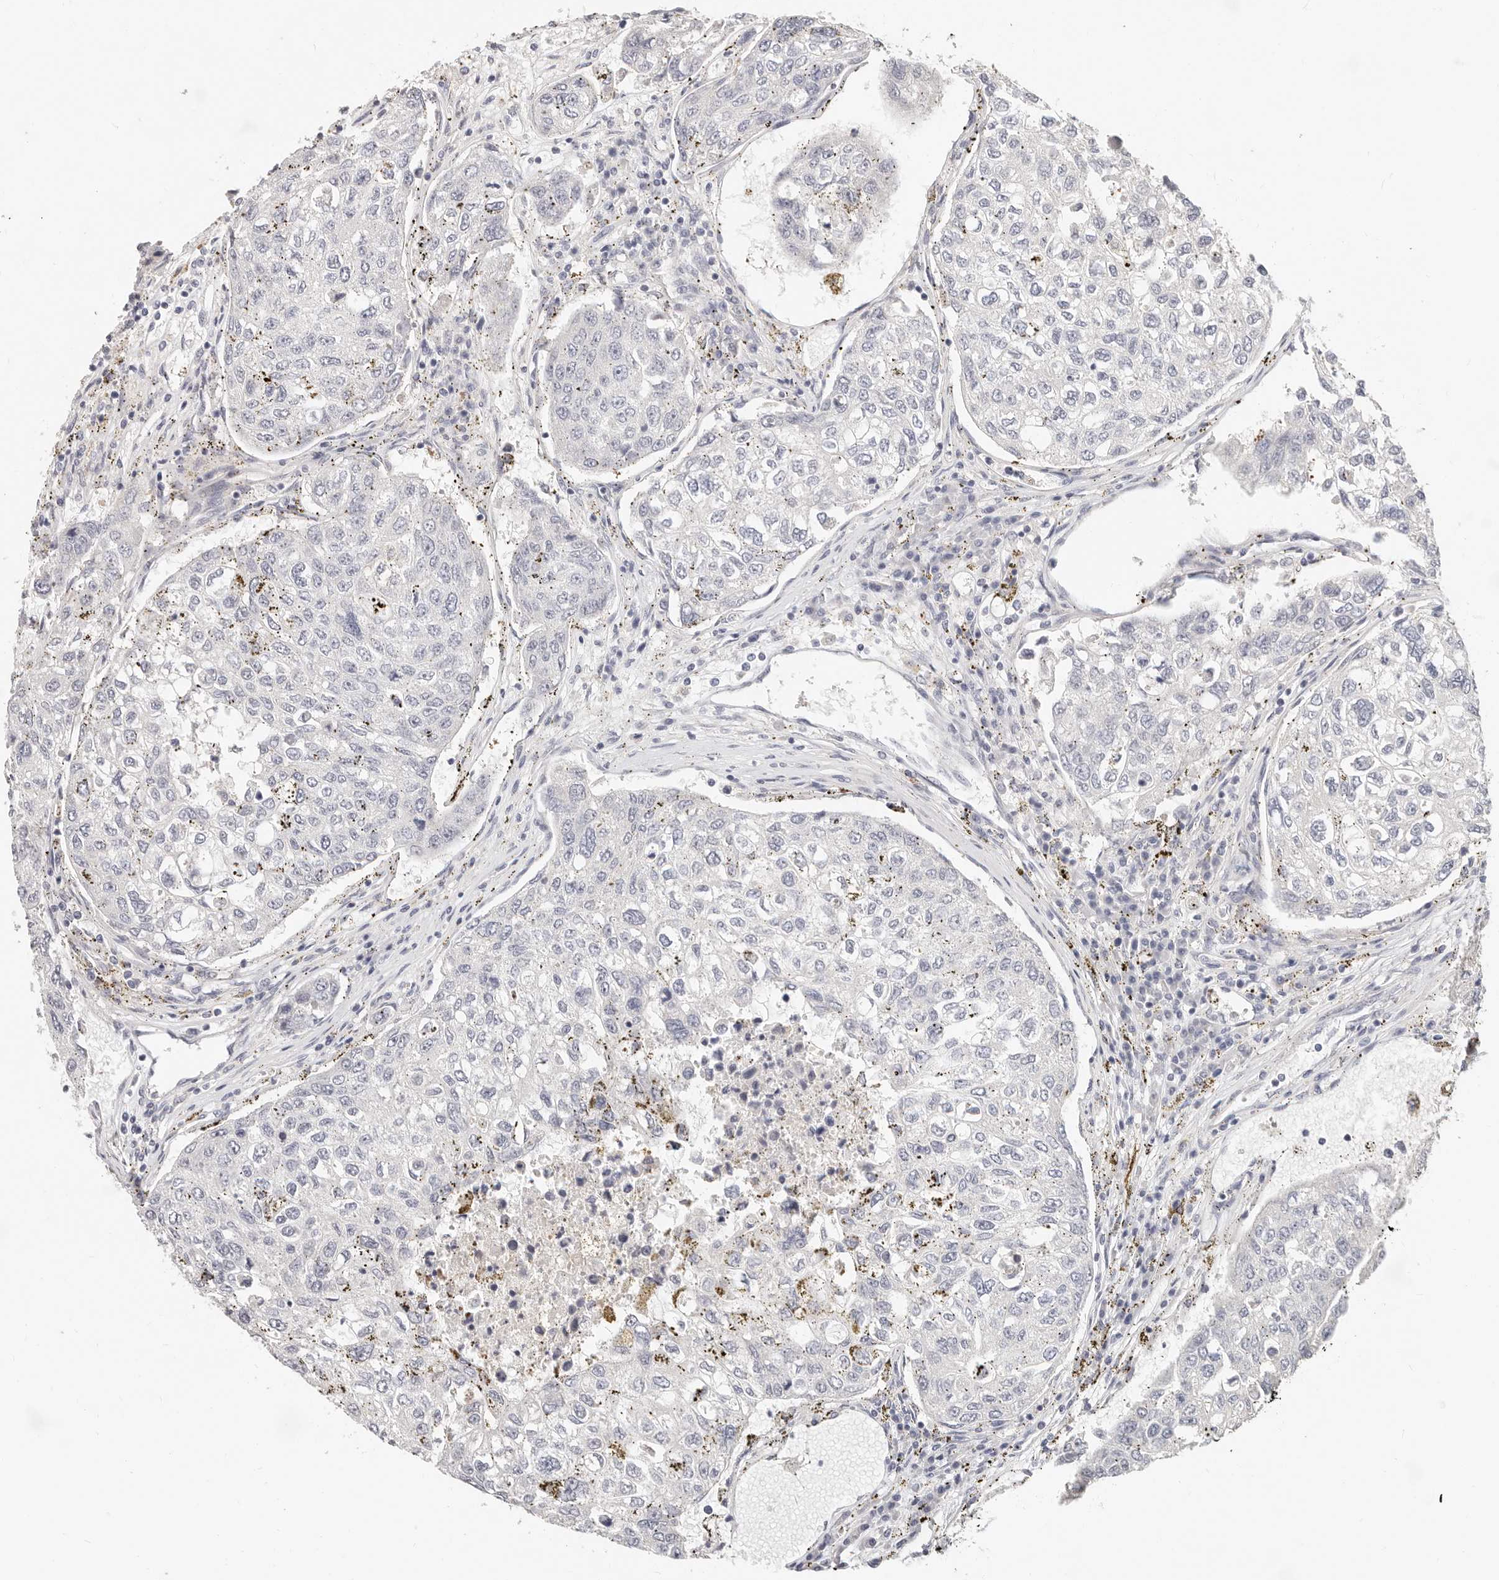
{"staining": {"intensity": "negative", "quantity": "none", "location": "none"}, "tissue": "urothelial cancer", "cell_type": "Tumor cells", "image_type": "cancer", "snomed": [{"axis": "morphology", "description": "Urothelial carcinoma, High grade"}, {"axis": "topography", "description": "Lymph node"}, {"axis": "topography", "description": "Urinary bladder"}], "caption": "DAB (3,3'-diaminobenzidine) immunohistochemical staining of human urothelial cancer demonstrates no significant expression in tumor cells.", "gene": "ZRANB1", "patient": {"sex": "male", "age": 51}}